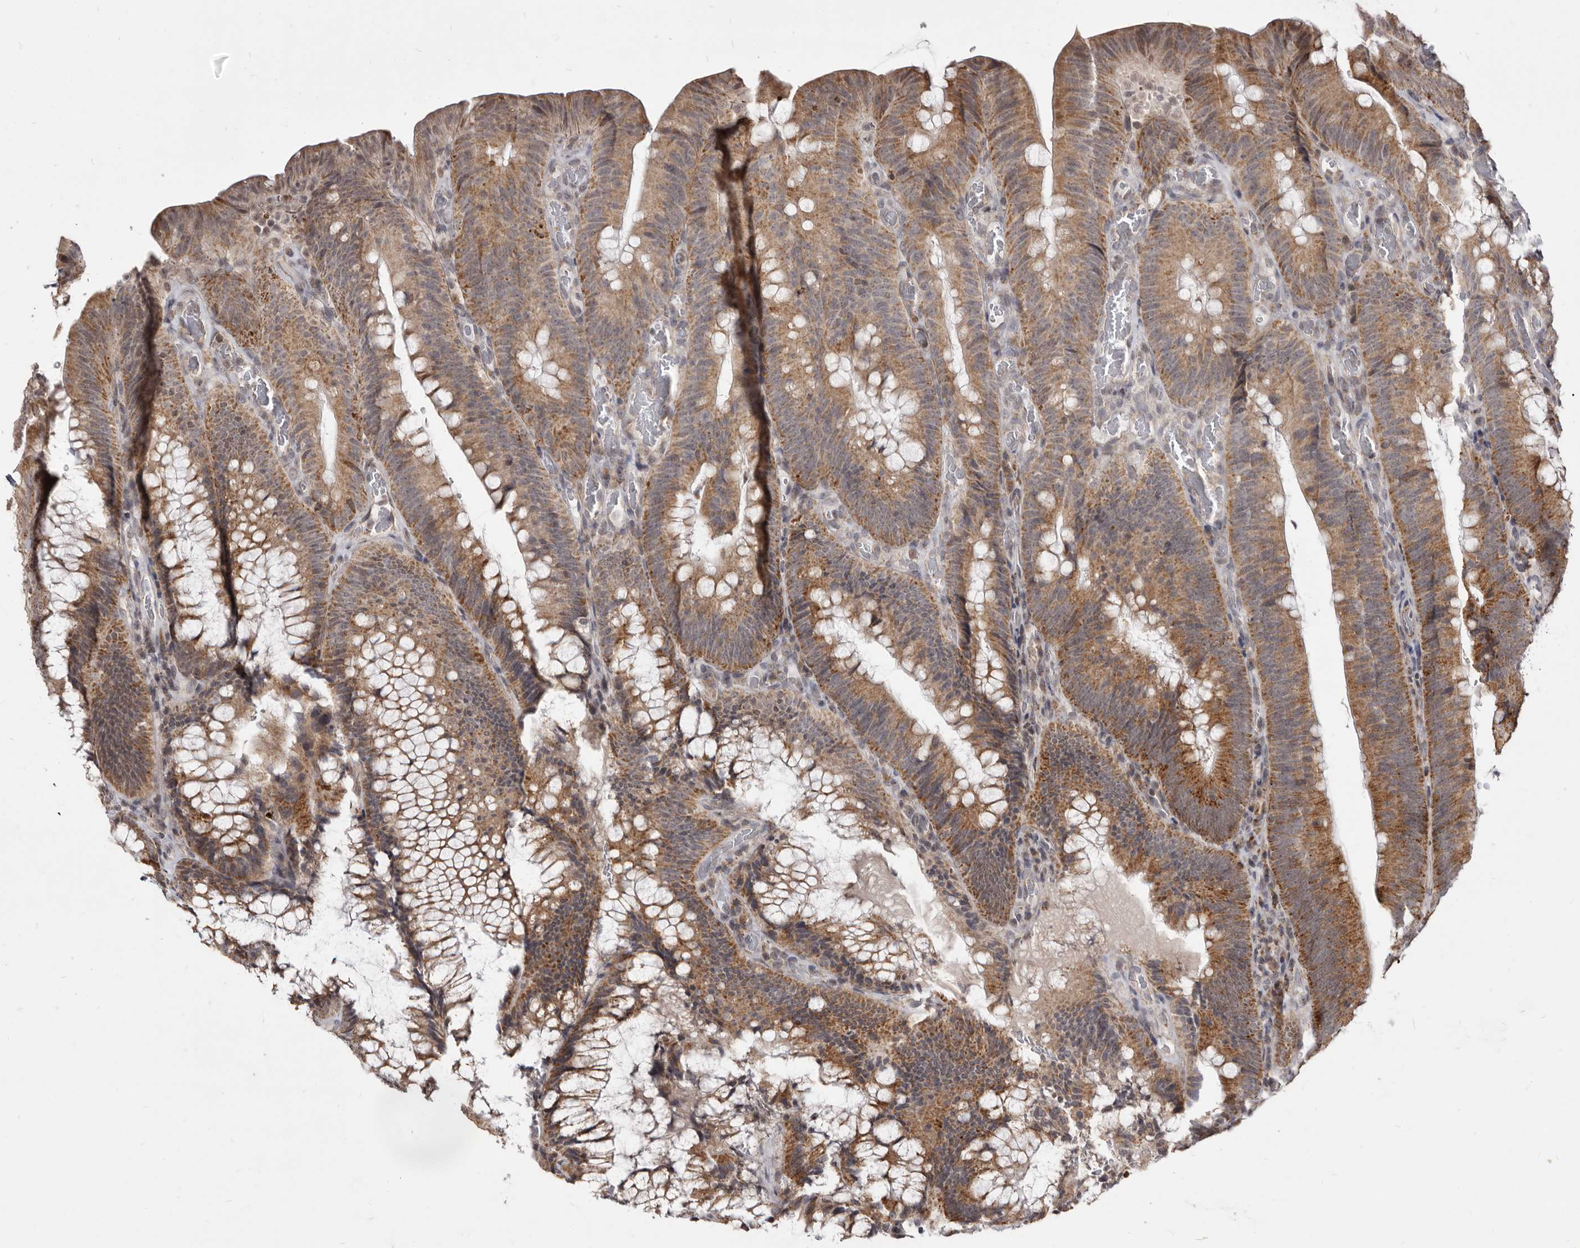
{"staining": {"intensity": "moderate", "quantity": ">75%", "location": "cytoplasmic/membranous"}, "tissue": "colorectal cancer", "cell_type": "Tumor cells", "image_type": "cancer", "snomed": [{"axis": "morphology", "description": "Normal tissue, NOS"}, {"axis": "topography", "description": "Colon"}], "caption": "Moderate cytoplasmic/membranous expression is appreciated in approximately >75% of tumor cells in colorectal cancer. (DAB IHC, brown staining for protein, blue staining for nuclei).", "gene": "THUMPD1", "patient": {"sex": "female", "age": 82}}